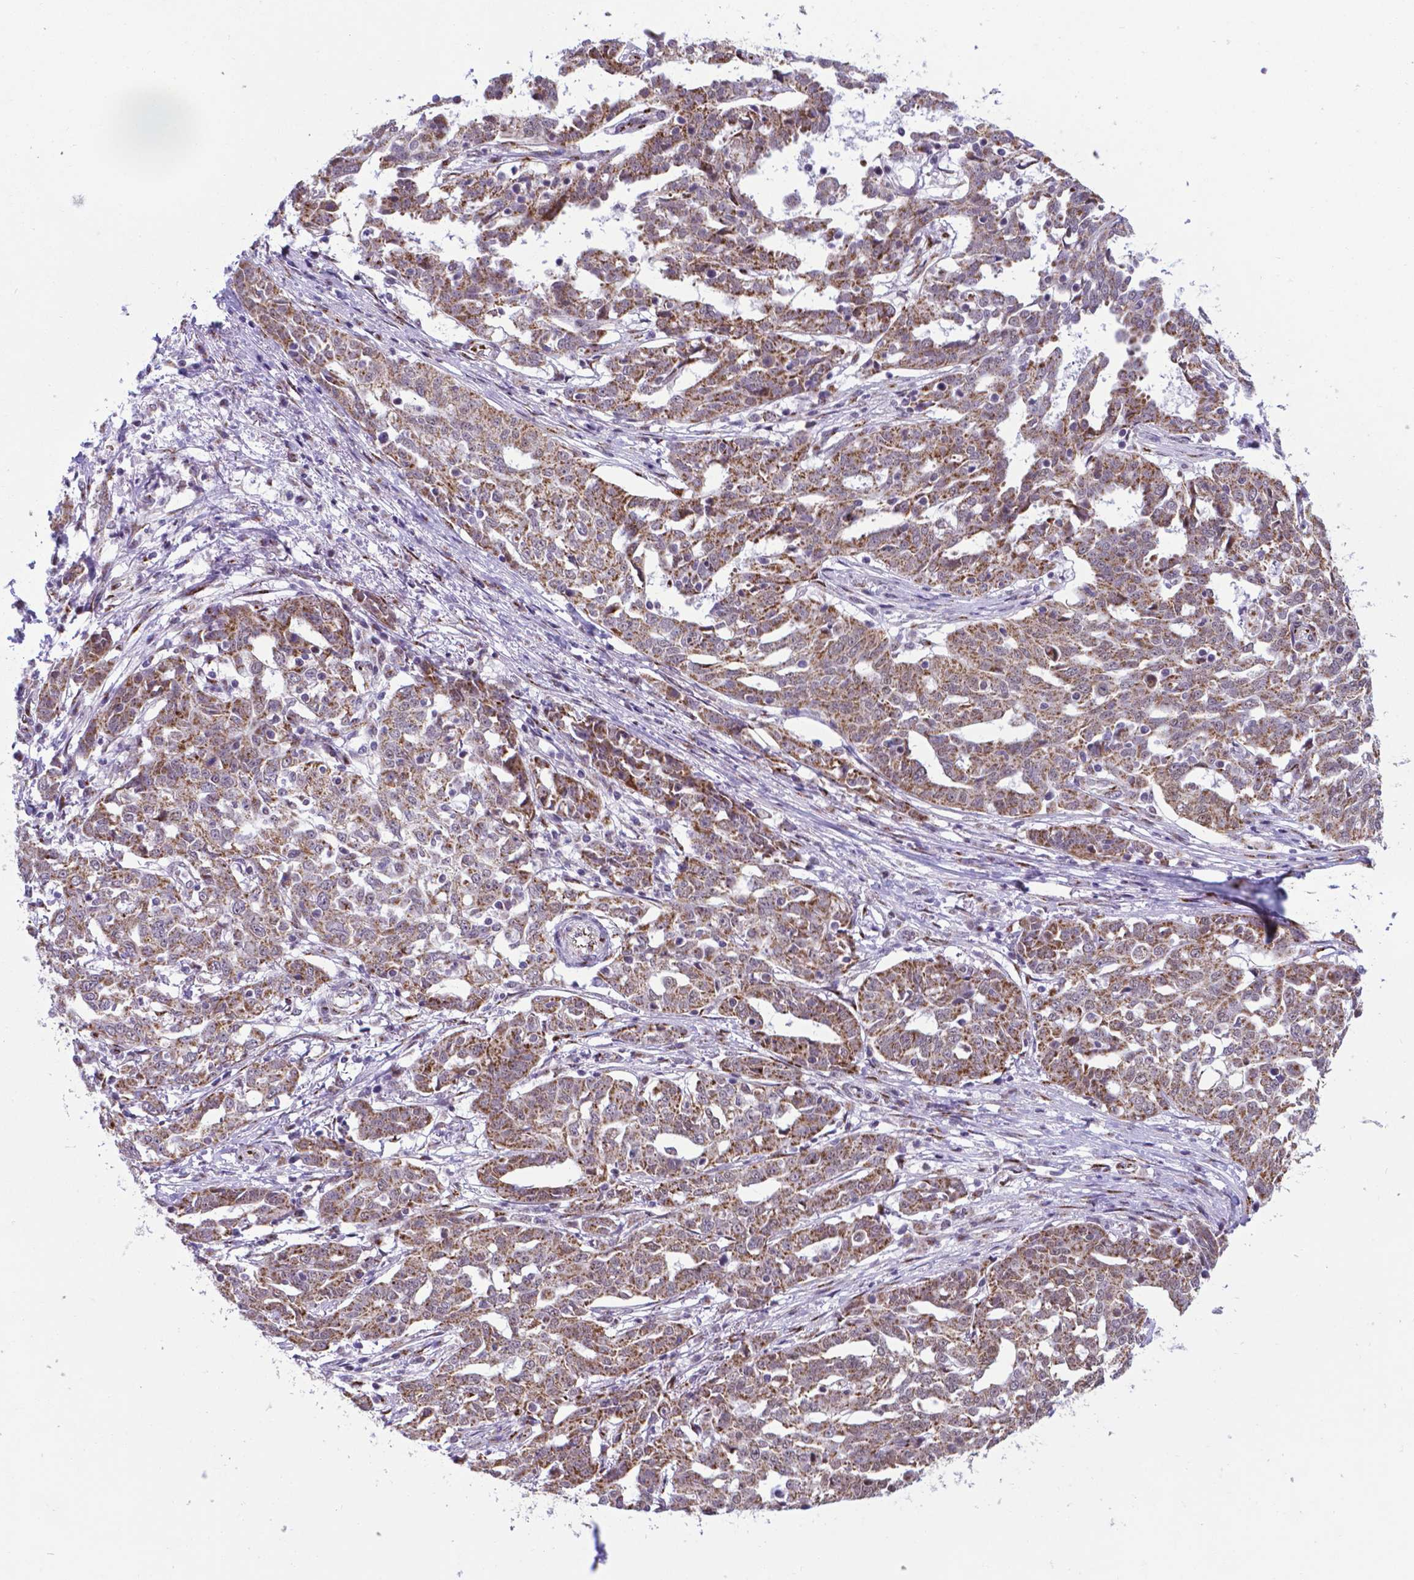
{"staining": {"intensity": "moderate", "quantity": ">75%", "location": "cytoplasmic/membranous"}, "tissue": "ovarian cancer", "cell_type": "Tumor cells", "image_type": "cancer", "snomed": [{"axis": "morphology", "description": "Cystadenocarcinoma, serous, NOS"}, {"axis": "topography", "description": "Ovary"}], "caption": "There is medium levels of moderate cytoplasmic/membranous expression in tumor cells of serous cystadenocarcinoma (ovarian), as demonstrated by immunohistochemical staining (brown color).", "gene": "MRPL10", "patient": {"sex": "female", "age": 67}}